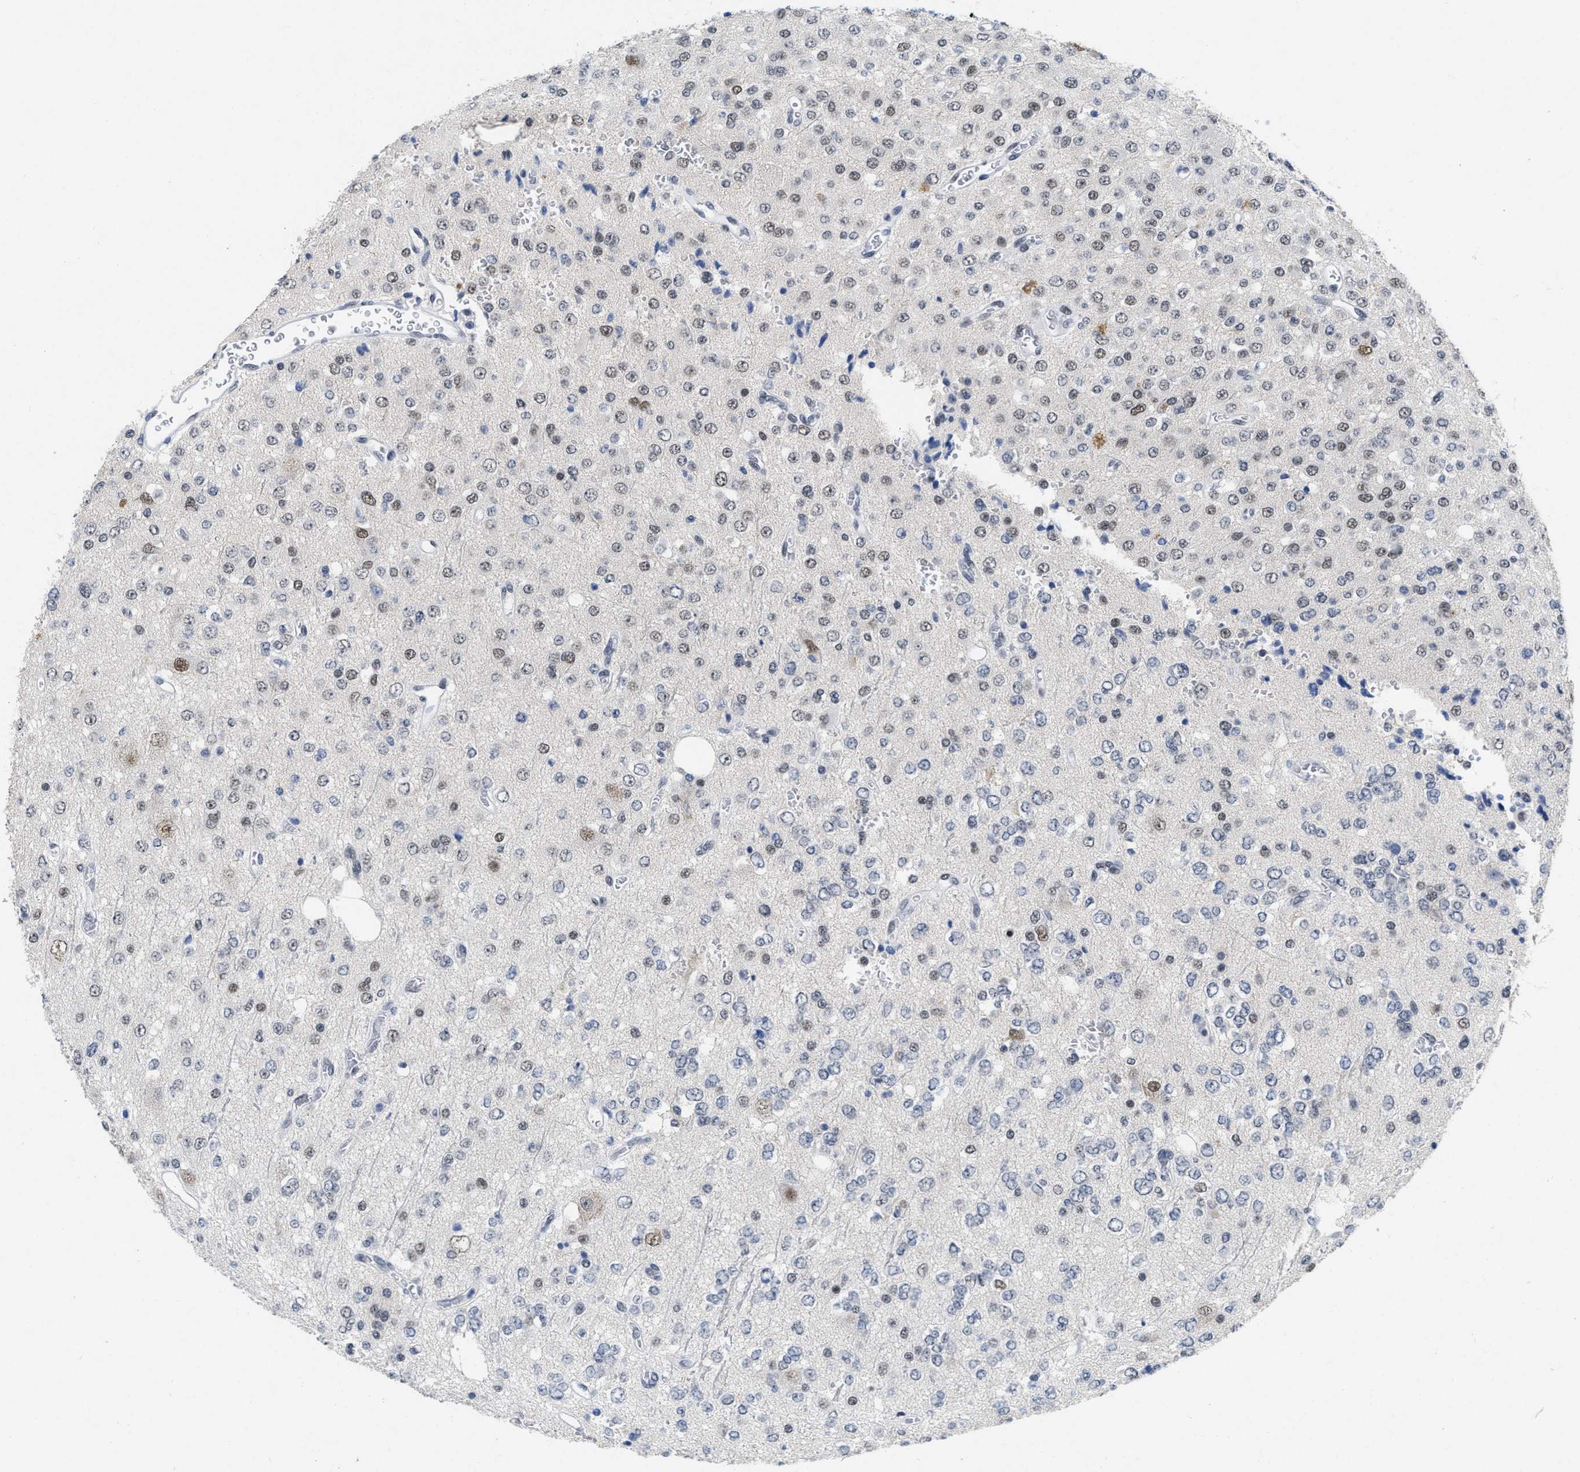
{"staining": {"intensity": "weak", "quantity": "<25%", "location": "nuclear"}, "tissue": "glioma", "cell_type": "Tumor cells", "image_type": "cancer", "snomed": [{"axis": "morphology", "description": "Glioma, malignant, Low grade"}, {"axis": "topography", "description": "Brain"}], "caption": "The micrograph displays no significant staining in tumor cells of malignant glioma (low-grade). (Stains: DAB (3,3'-diaminobenzidine) IHC with hematoxylin counter stain, Microscopy: brightfield microscopy at high magnification).", "gene": "GGNBP2", "patient": {"sex": "male", "age": 38}}